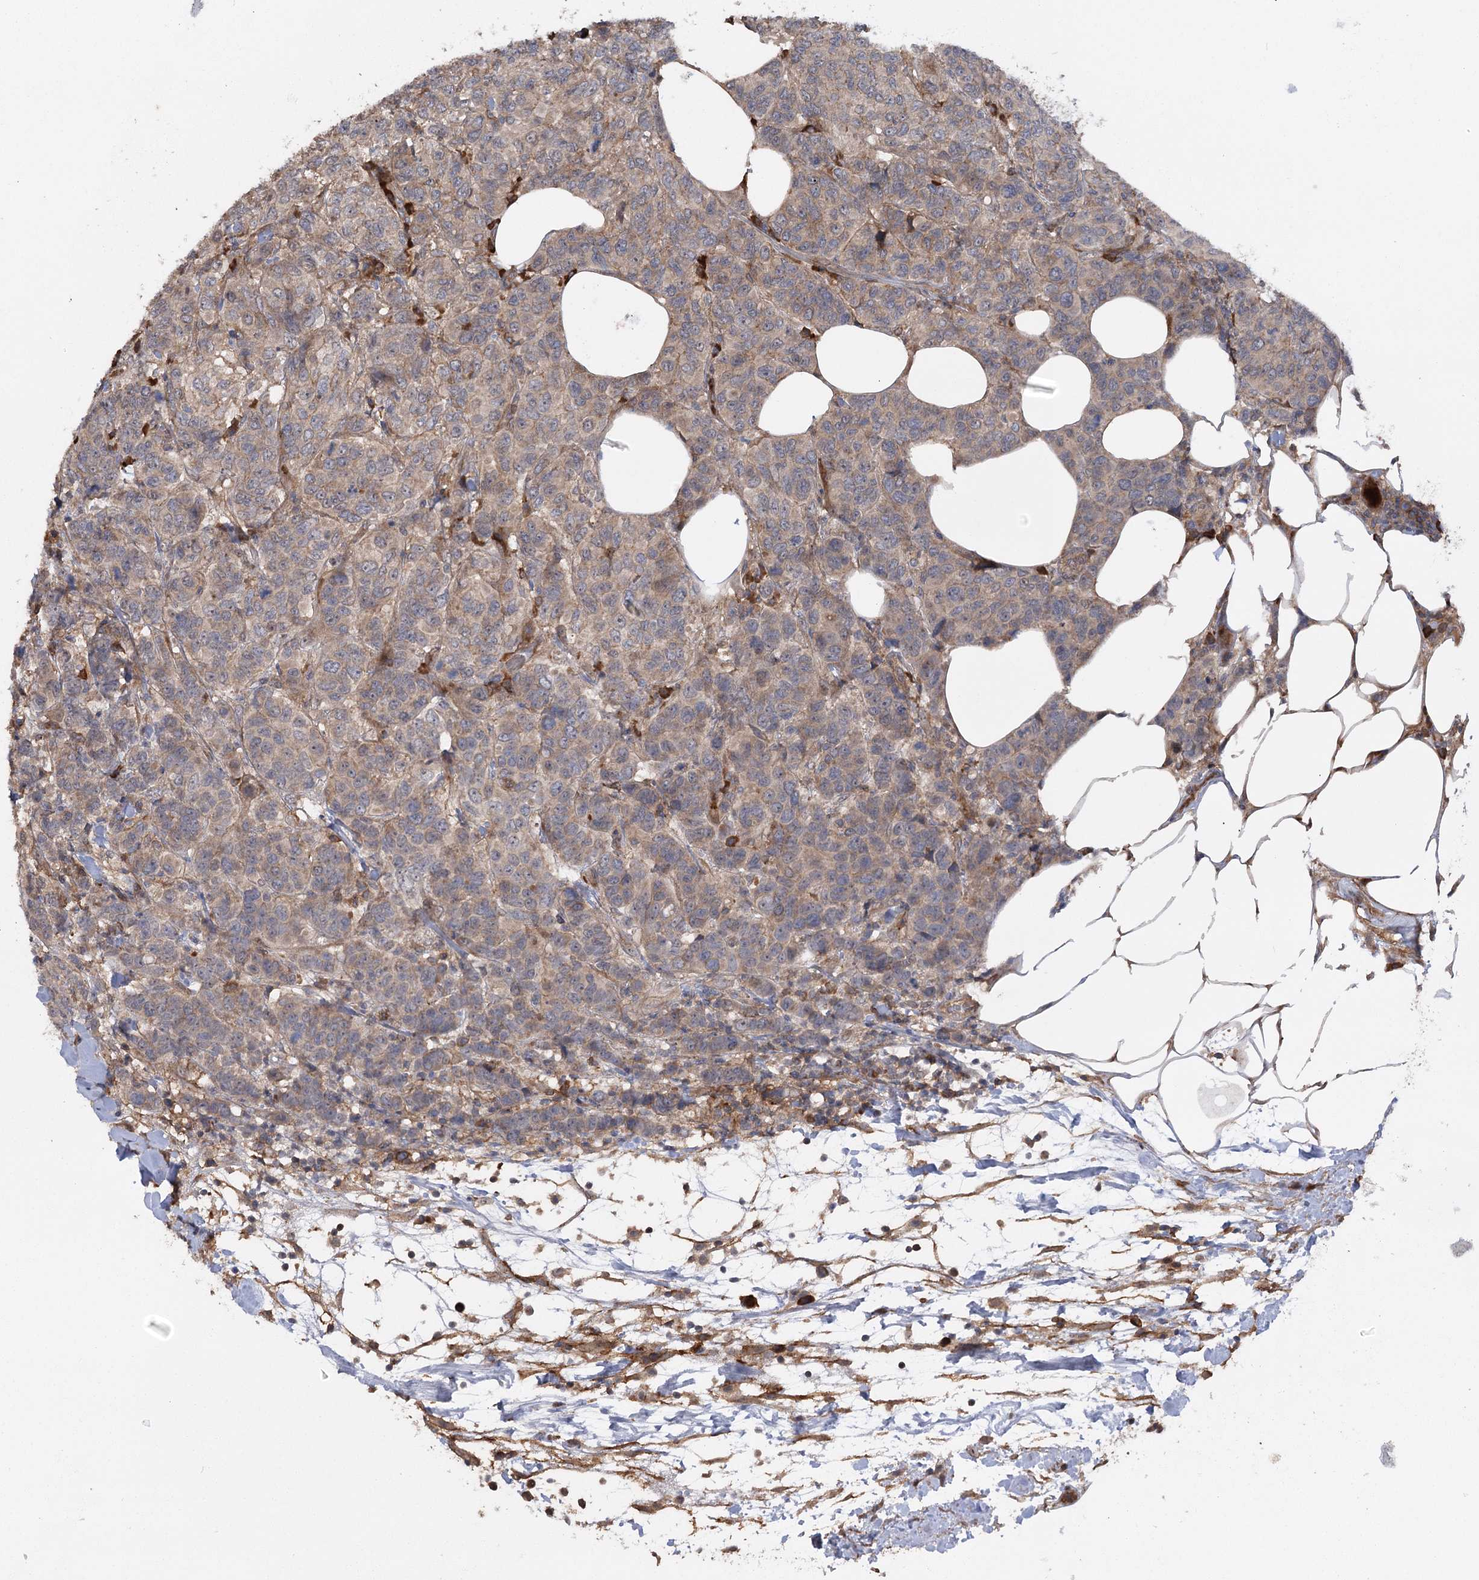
{"staining": {"intensity": "weak", "quantity": ">75%", "location": "cytoplasmic/membranous"}, "tissue": "breast cancer", "cell_type": "Tumor cells", "image_type": "cancer", "snomed": [{"axis": "morphology", "description": "Duct carcinoma"}, {"axis": "topography", "description": "Breast"}], "caption": "Breast cancer (invasive ductal carcinoma) tissue reveals weak cytoplasmic/membranous positivity in about >75% of tumor cells, visualized by immunohistochemistry. (IHC, brightfield microscopy, high magnification).", "gene": "KCNN2", "patient": {"sex": "female", "age": 55}}